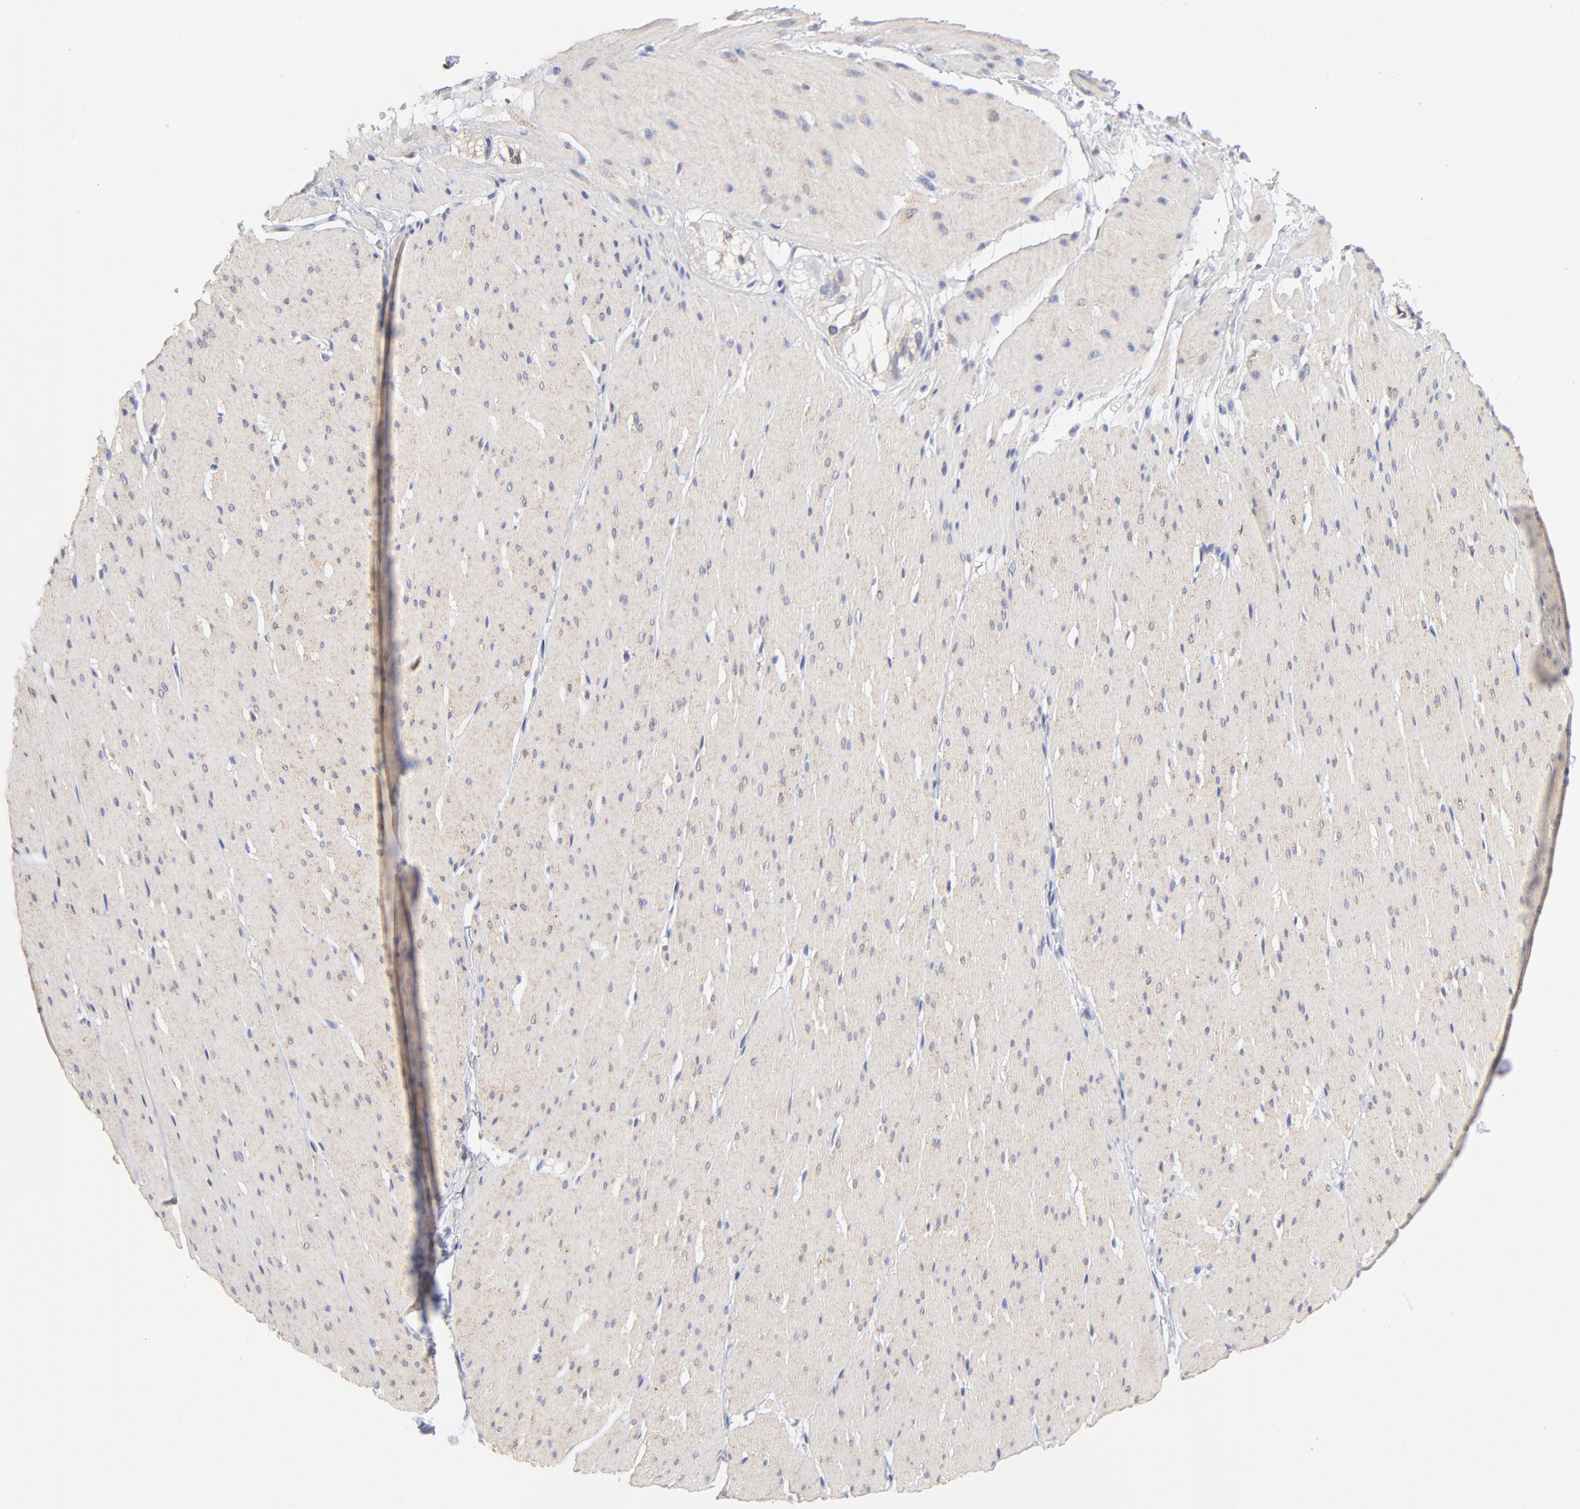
{"staining": {"intensity": "negative", "quantity": "none", "location": "none"}, "tissue": "smooth muscle", "cell_type": "Smooth muscle cells", "image_type": "normal", "snomed": [{"axis": "morphology", "description": "Normal tissue, NOS"}, {"axis": "topography", "description": "Smooth muscle"}, {"axis": "topography", "description": "Colon"}], "caption": "IHC of benign smooth muscle demonstrates no expression in smooth muscle cells. (DAB (3,3'-diaminobenzidine) IHC, high magnification).", "gene": "MID1", "patient": {"sex": "male", "age": 67}}